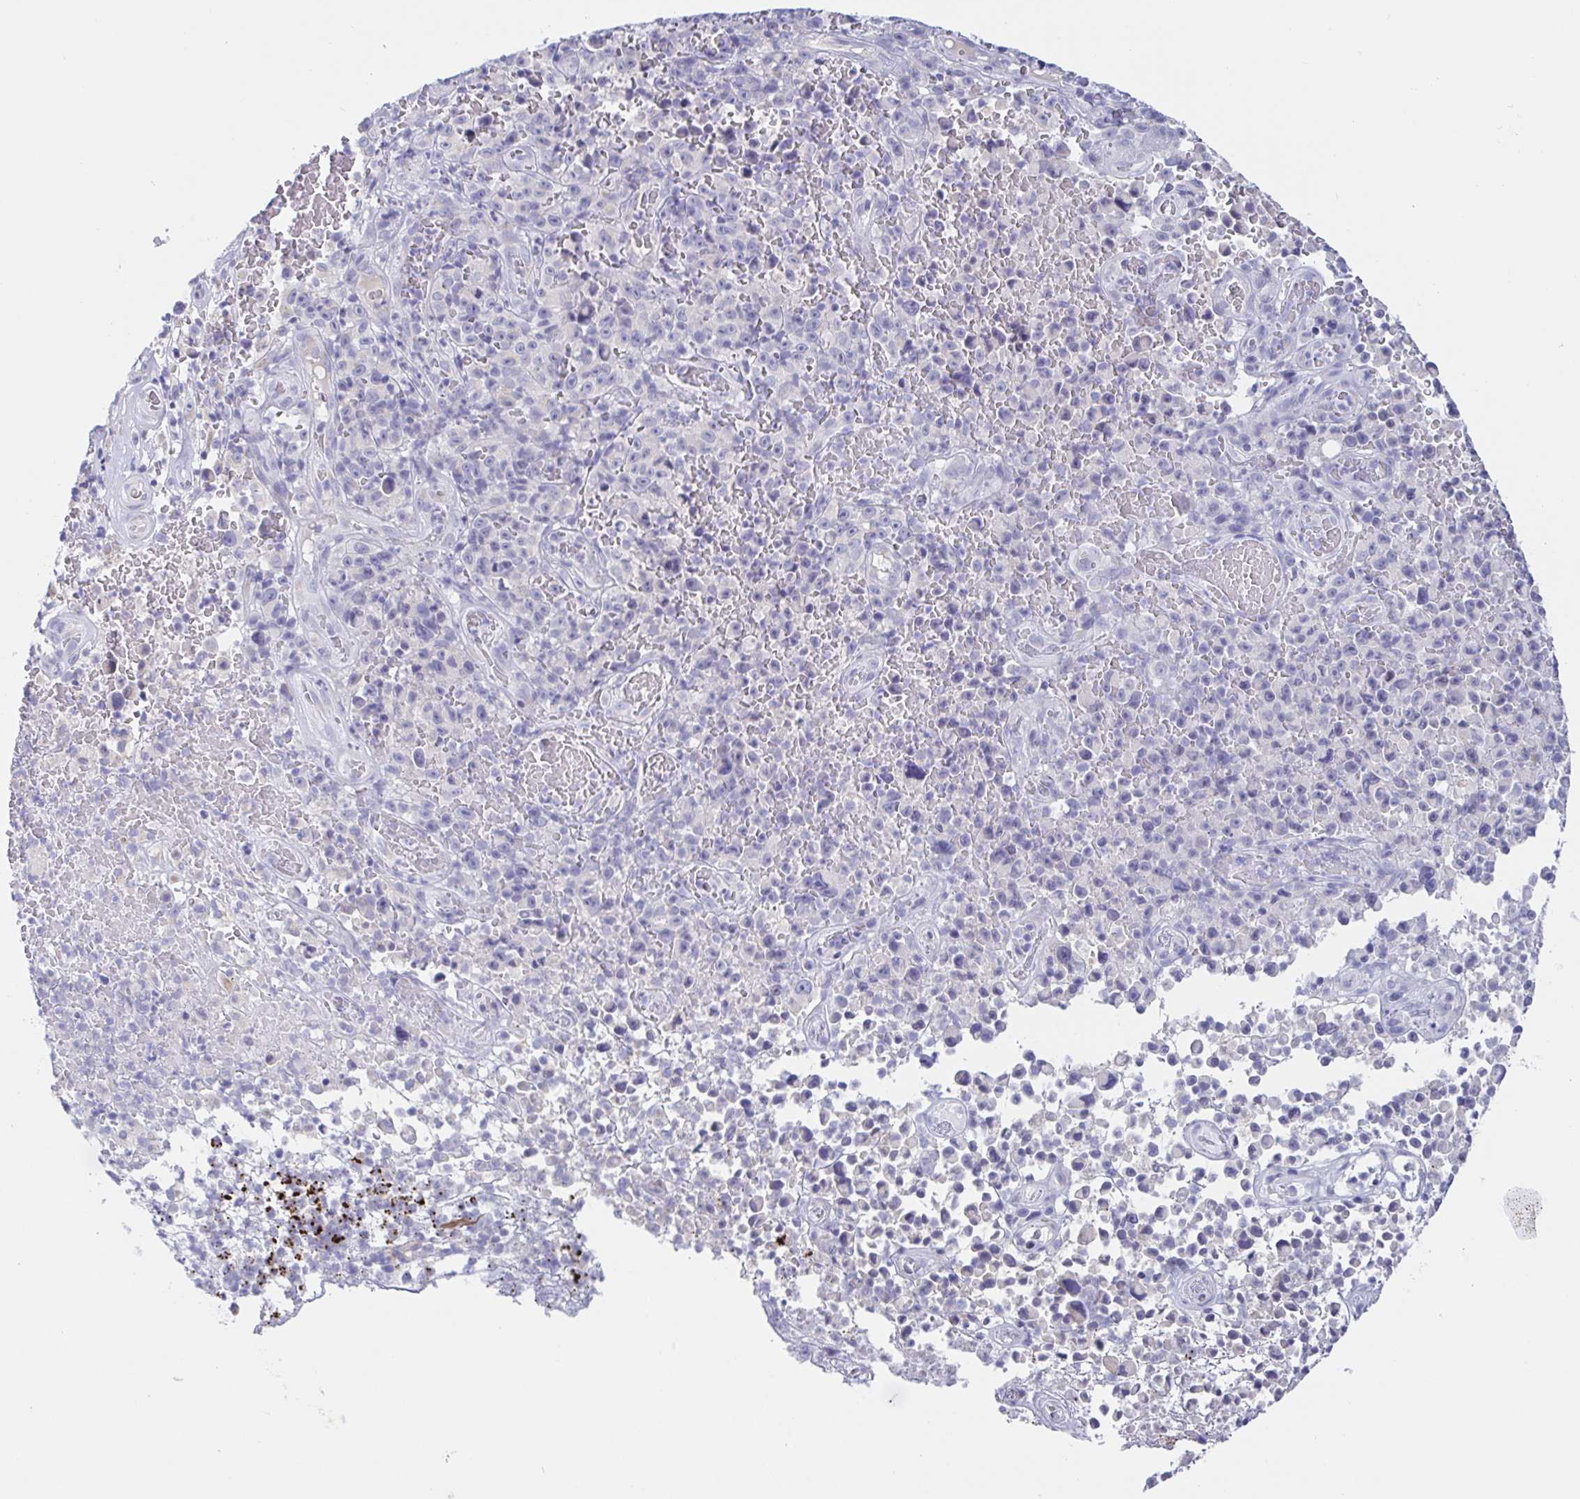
{"staining": {"intensity": "negative", "quantity": "none", "location": "none"}, "tissue": "melanoma", "cell_type": "Tumor cells", "image_type": "cancer", "snomed": [{"axis": "morphology", "description": "Malignant melanoma, NOS"}, {"axis": "topography", "description": "Skin"}], "caption": "Tumor cells show no significant protein expression in melanoma.", "gene": "SIAH3", "patient": {"sex": "female", "age": 82}}